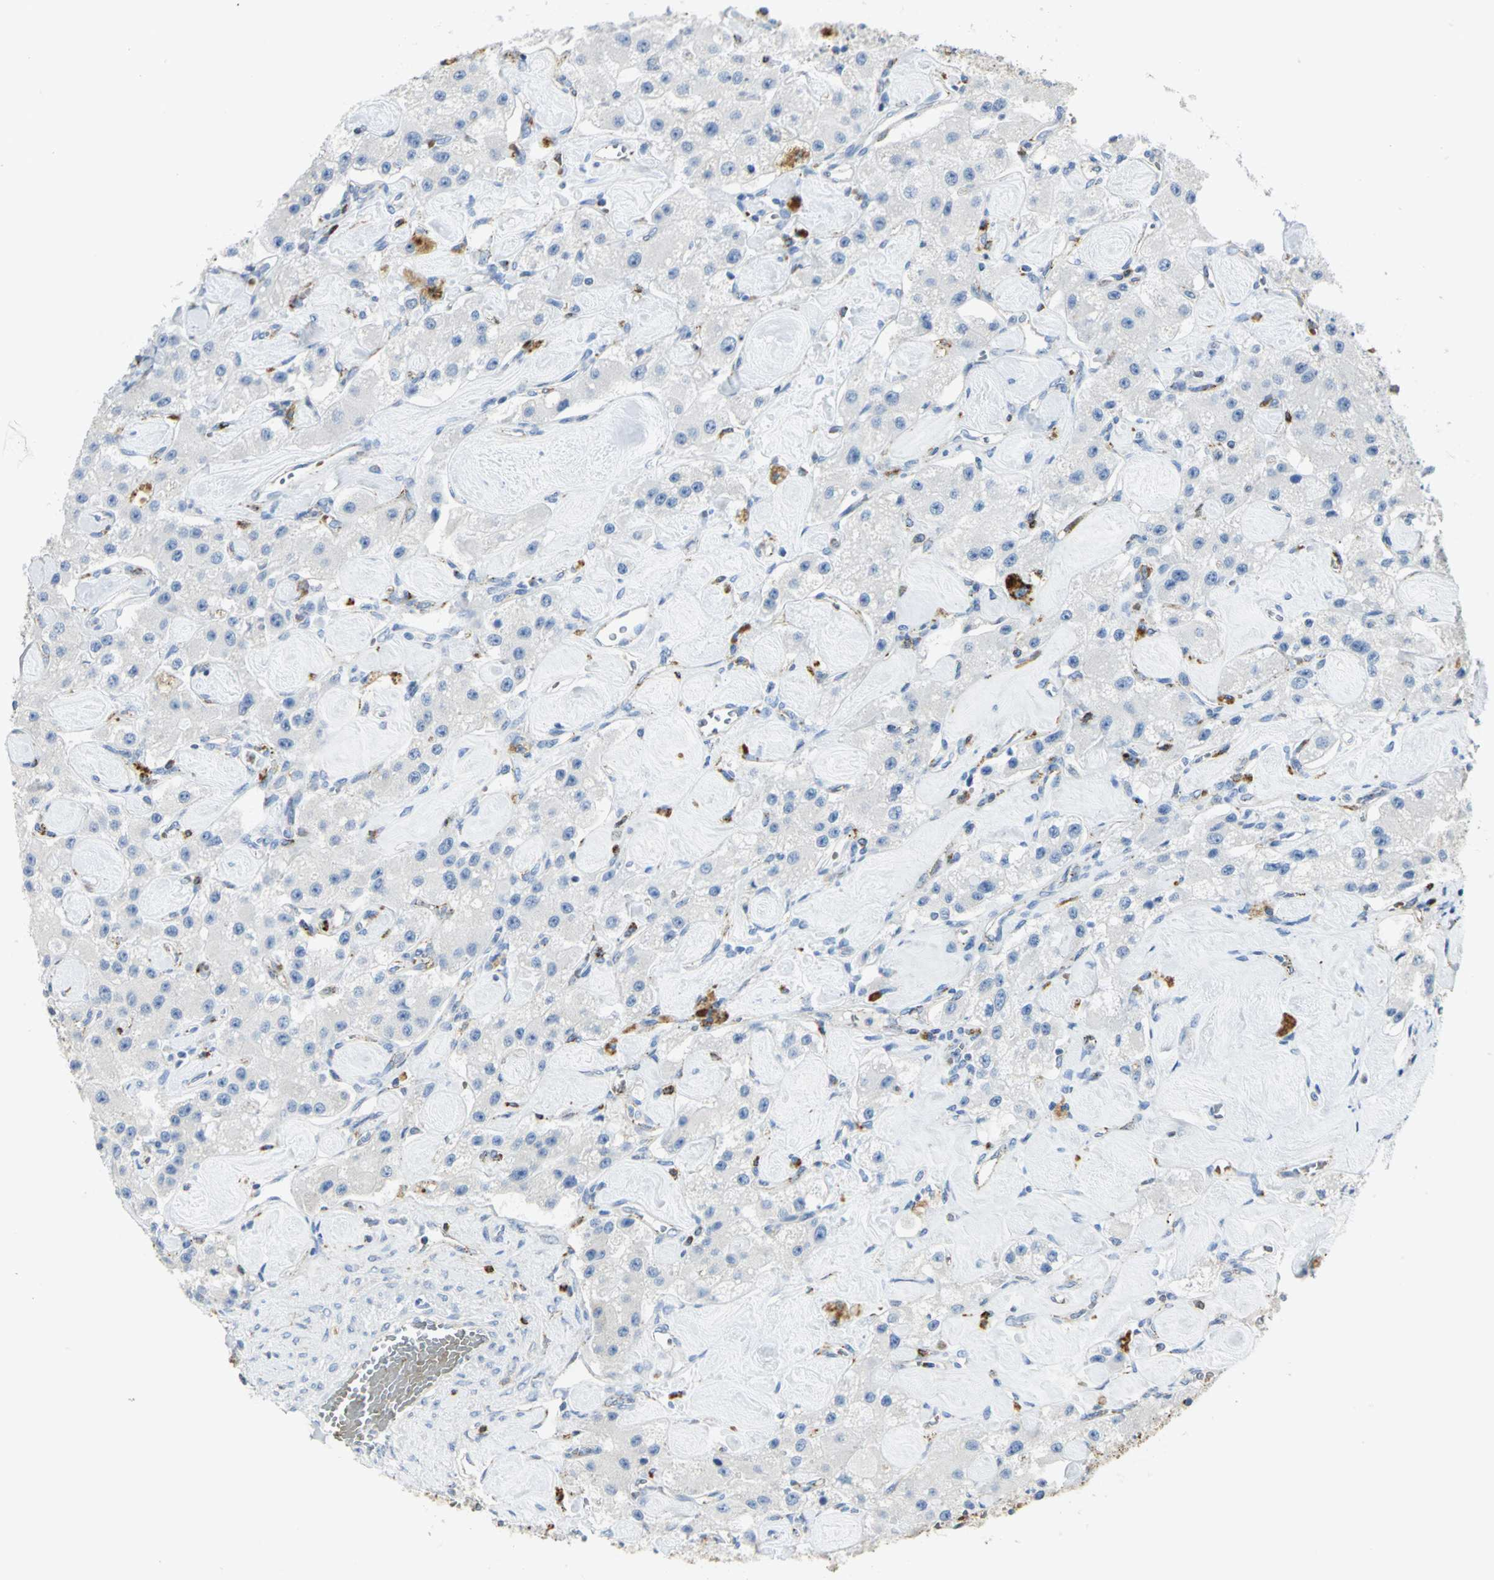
{"staining": {"intensity": "negative", "quantity": "none", "location": "none"}, "tissue": "carcinoid", "cell_type": "Tumor cells", "image_type": "cancer", "snomed": [{"axis": "morphology", "description": "Carcinoid, malignant, NOS"}, {"axis": "topography", "description": "Pancreas"}], "caption": "The photomicrograph demonstrates no staining of tumor cells in carcinoid (malignant). The staining is performed using DAB (3,3'-diaminobenzidine) brown chromogen with nuclei counter-stained in using hematoxylin.", "gene": "ARSA", "patient": {"sex": "male", "age": 41}}